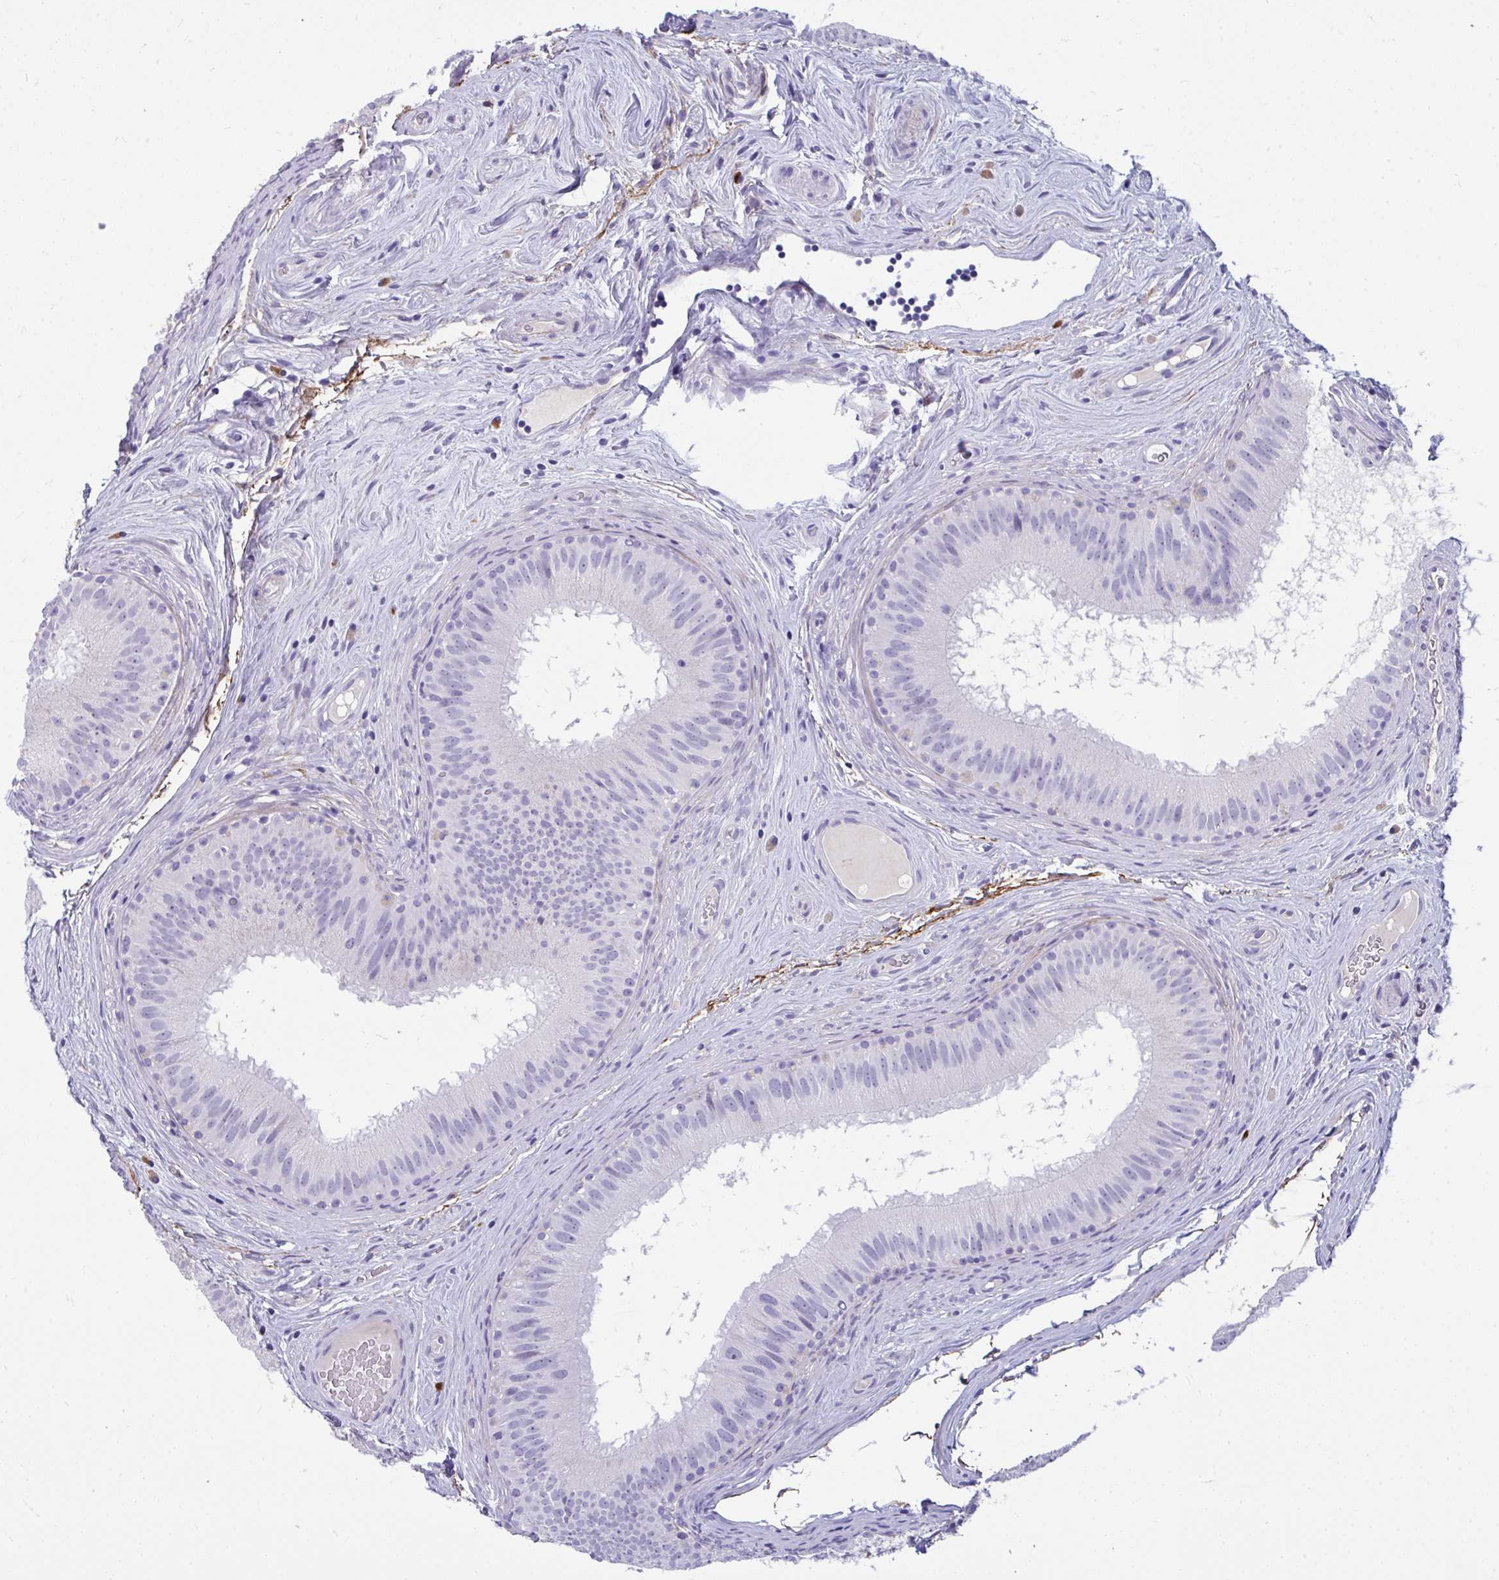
{"staining": {"intensity": "negative", "quantity": "none", "location": "none"}, "tissue": "epididymis", "cell_type": "Glandular cells", "image_type": "normal", "snomed": [{"axis": "morphology", "description": "Normal tissue, NOS"}, {"axis": "topography", "description": "Epididymis"}], "caption": "Human epididymis stained for a protein using IHC shows no positivity in glandular cells.", "gene": "PIGZ", "patient": {"sex": "male", "age": 44}}